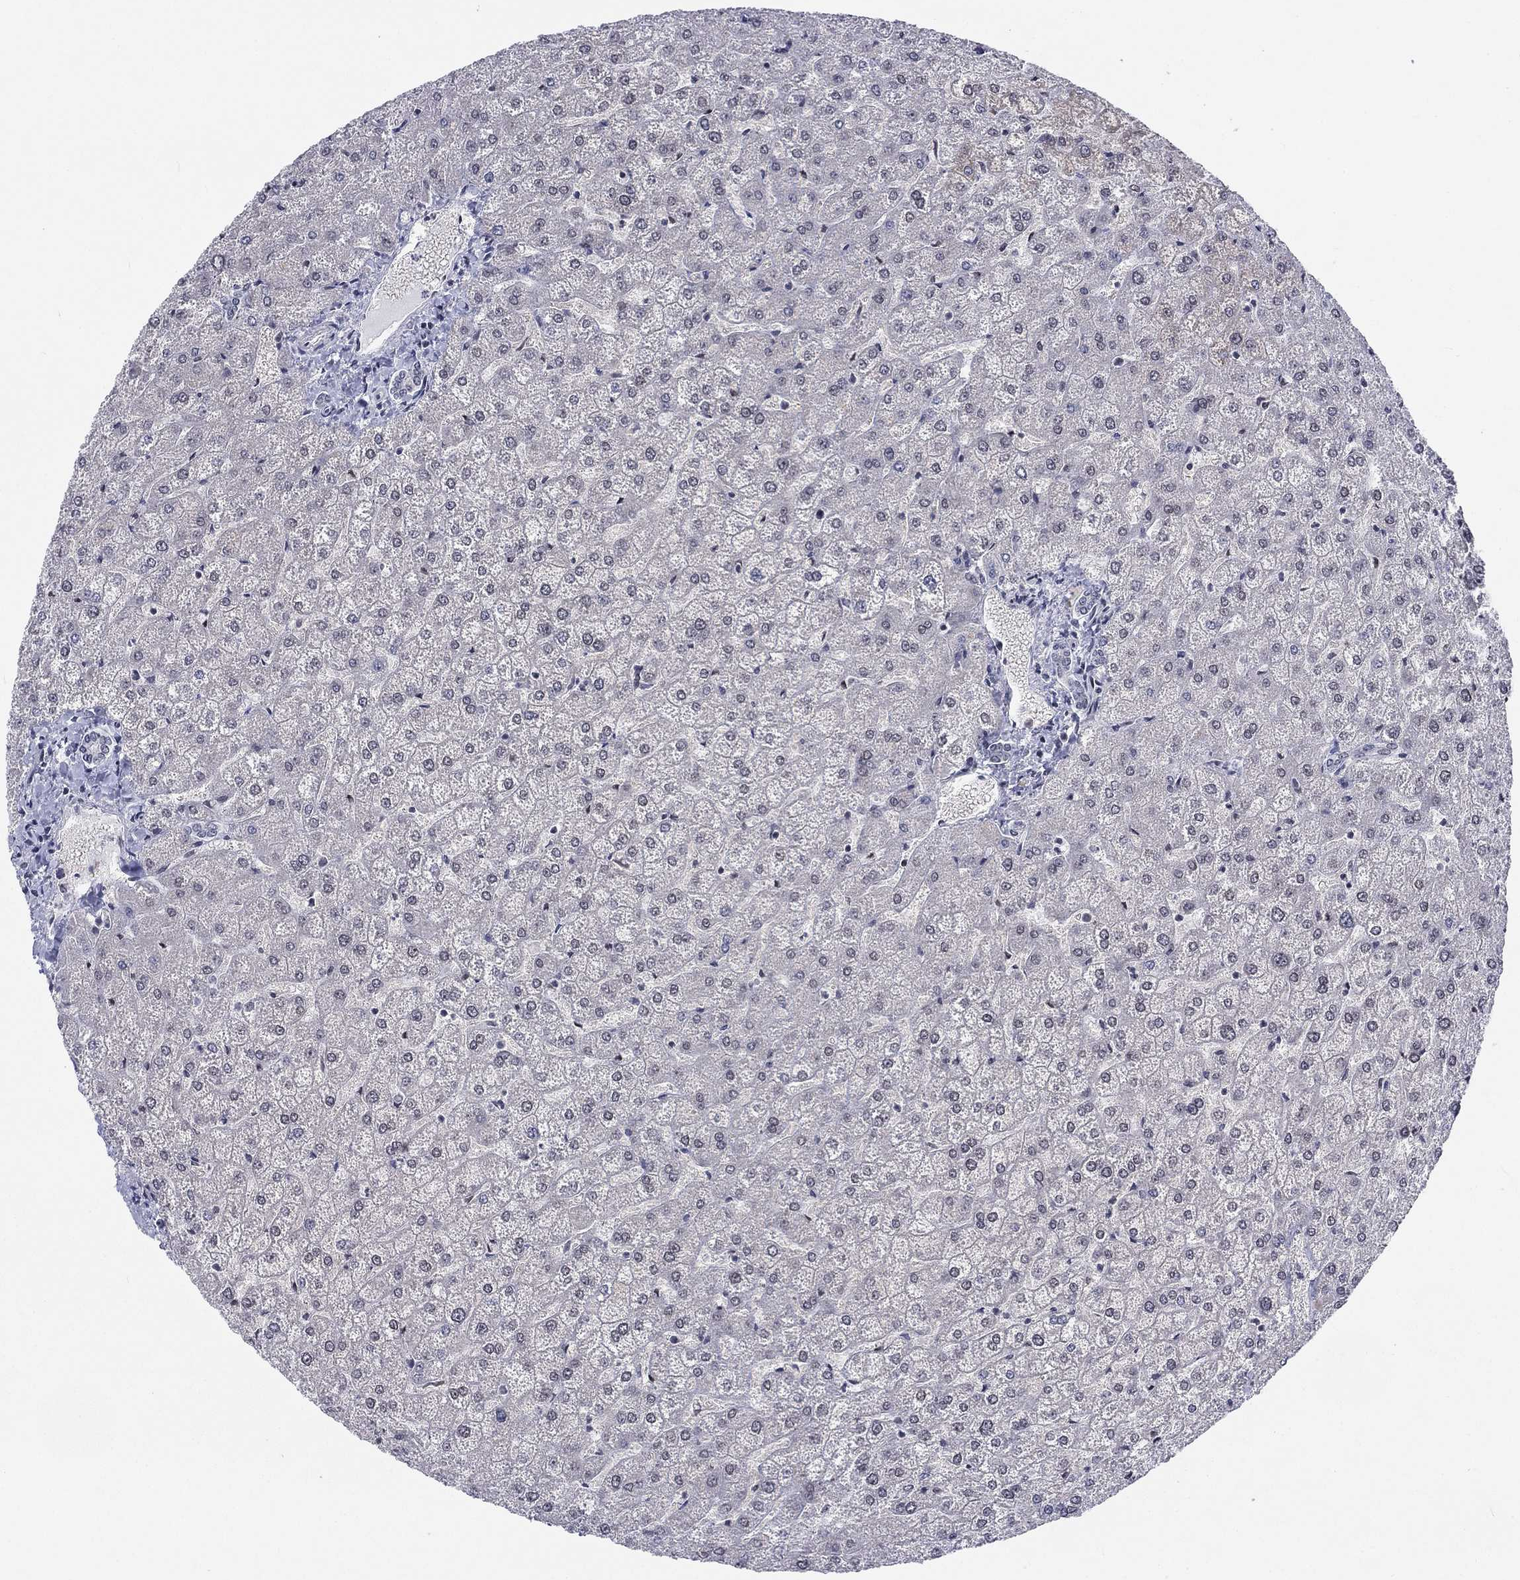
{"staining": {"intensity": "negative", "quantity": "none", "location": "none"}, "tissue": "liver", "cell_type": "Cholangiocytes", "image_type": "normal", "snomed": [{"axis": "morphology", "description": "Normal tissue, NOS"}, {"axis": "topography", "description": "Liver"}], "caption": "An image of liver stained for a protein shows no brown staining in cholangiocytes. (Stains: DAB (3,3'-diaminobenzidine) immunohistochemistry (IHC) with hematoxylin counter stain, Microscopy: brightfield microscopy at high magnification).", "gene": "FYTTD1", "patient": {"sex": "female", "age": 32}}